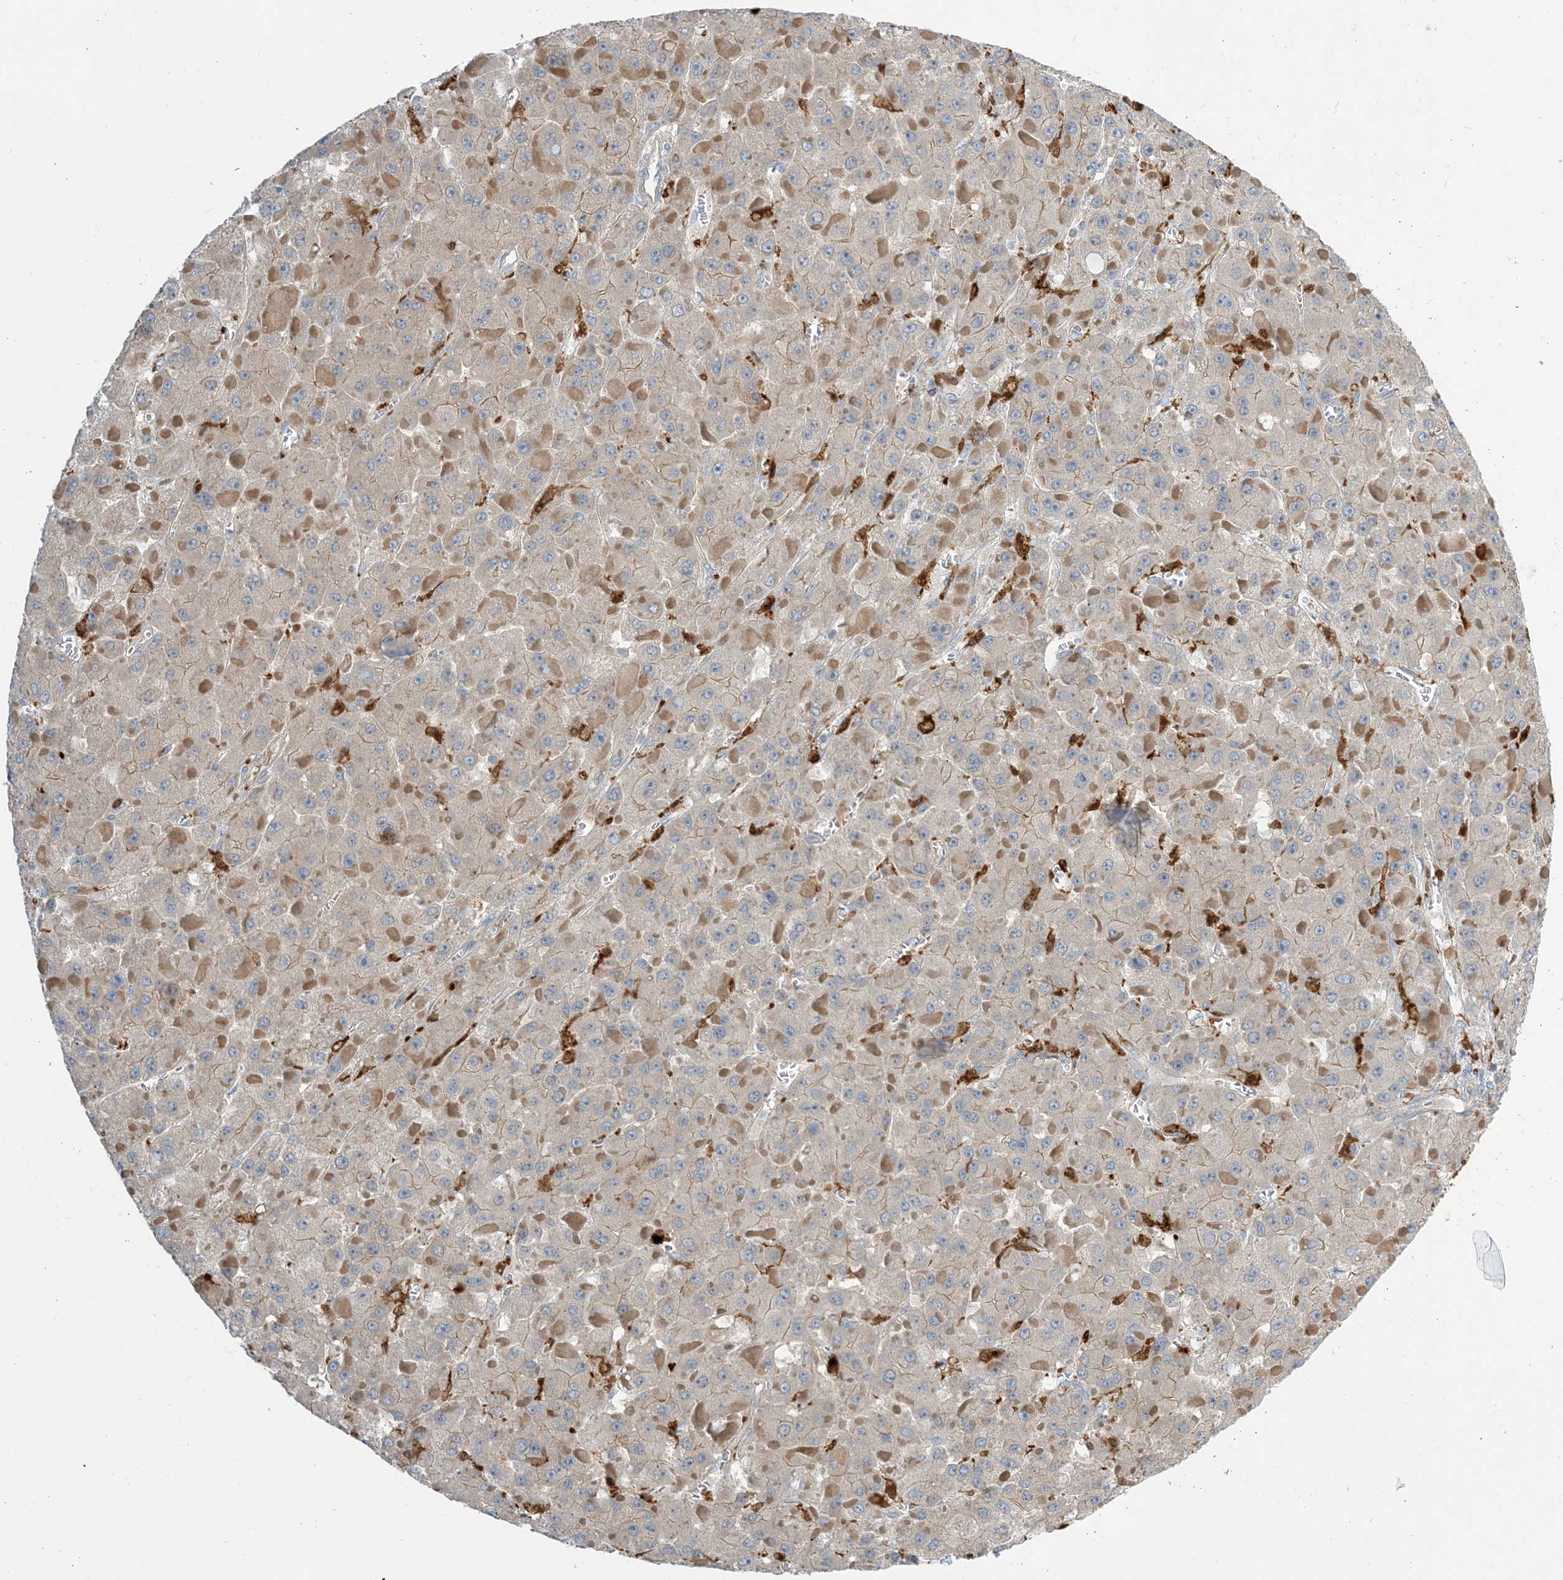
{"staining": {"intensity": "weak", "quantity": "25%-75%", "location": "cytoplasmic/membranous"}, "tissue": "liver cancer", "cell_type": "Tumor cells", "image_type": "cancer", "snomed": [{"axis": "morphology", "description": "Carcinoma, Hepatocellular, NOS"}, {"axis": "topography", "description": "Liver"}], "caption": "Brown immunohistochemical staining in hepatocellular carcinoma (liver) displays weak cytoplasmic/membranous expression in approximately 25%-75% of tumor cells. The staining was performed using DAB, with brown indicating positive protein expression. Nuclei are stained blue with hematoxylin.", "gene": "NAGK", "patient": {"sex": "female", "age": 73}}